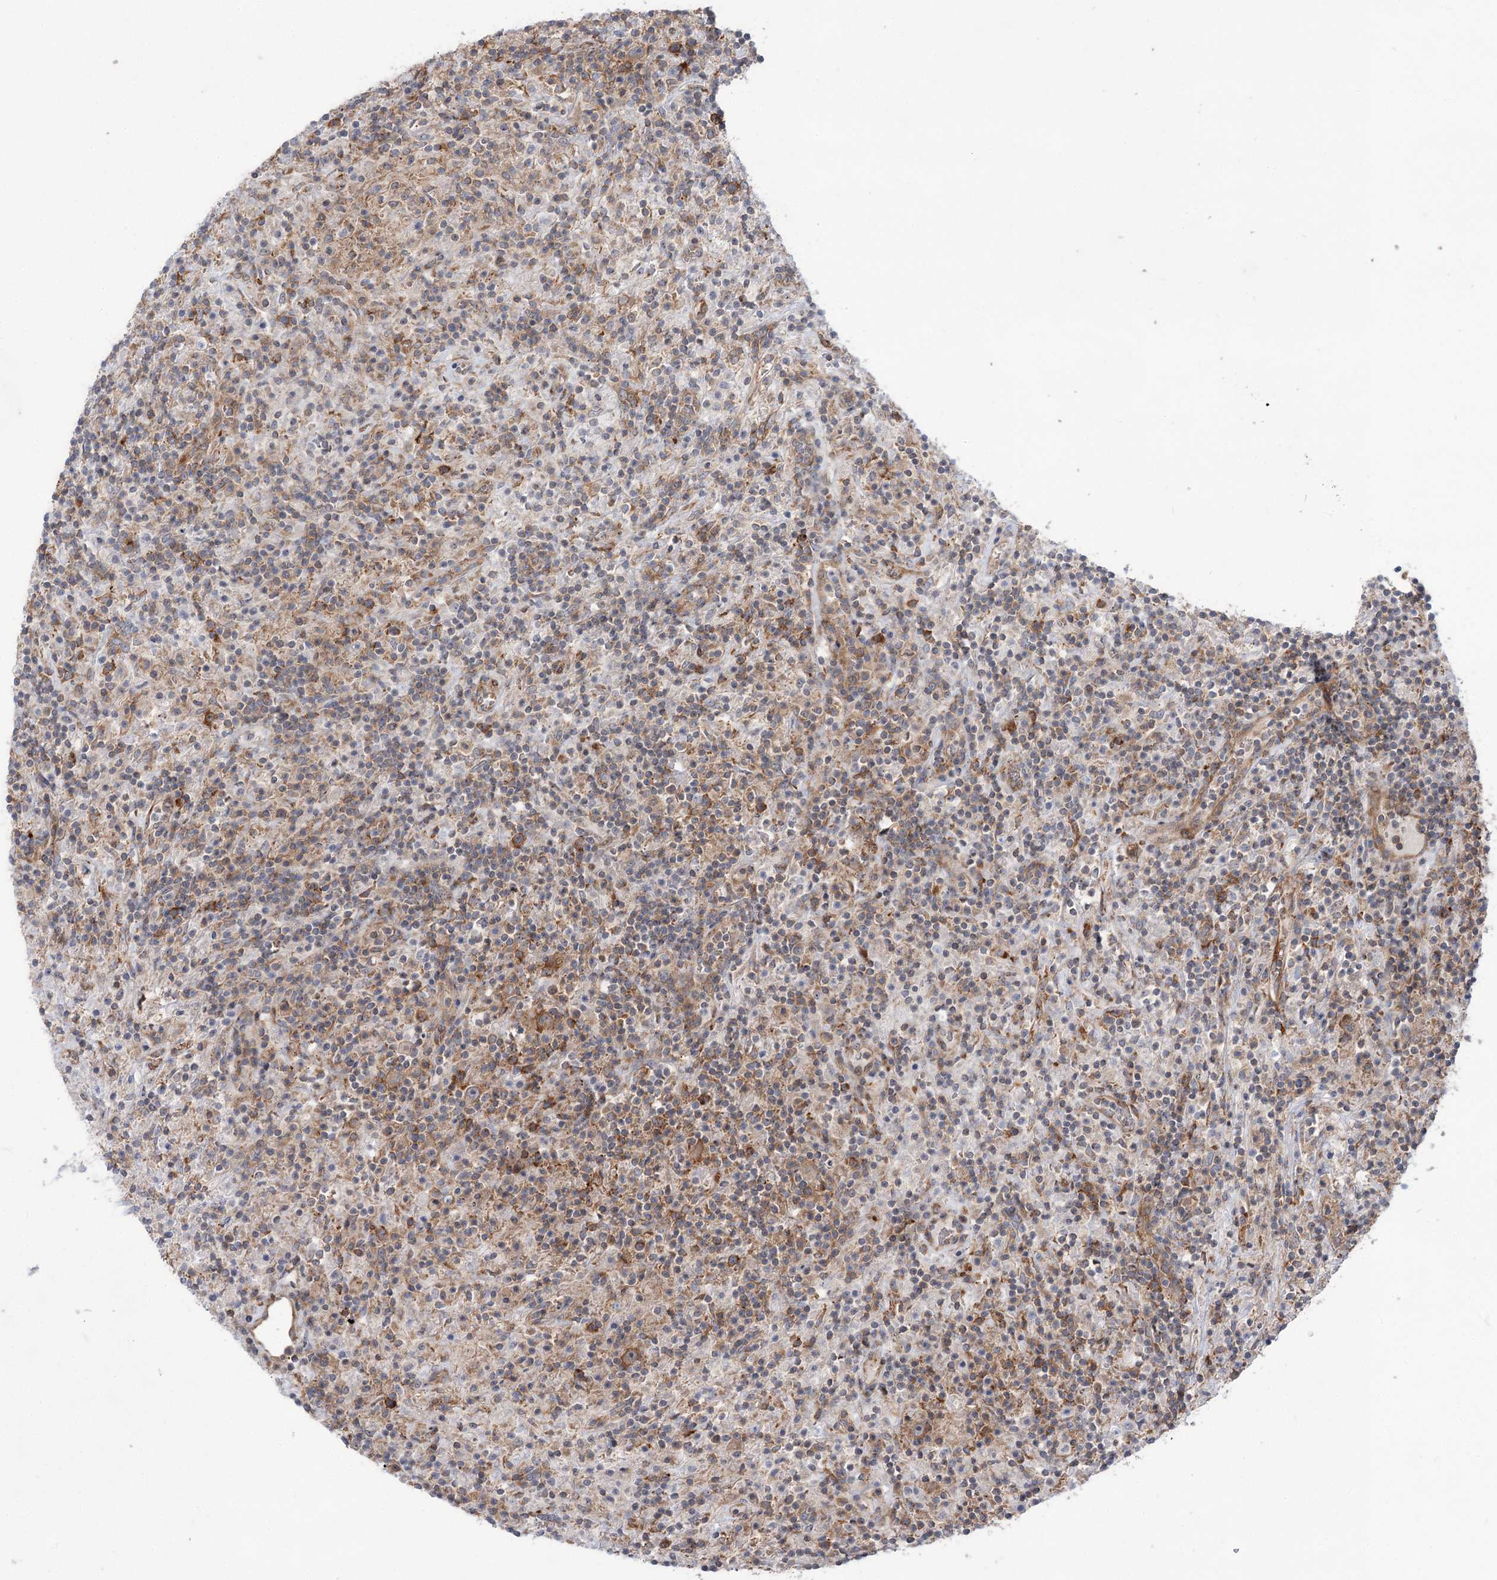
{"staining": {"intensity": "moderate", "quantity": ">75%", "location": "cytoplasmic/membranous"}, "tissue": "lymphoma", "cell_type": "Tumor cells", "image_type": "cancer", "snomed": [{"axis": "morphology", "description": "Hodgkin's disease, NOS"}, {"axis": "topography", "description": "Lymph node"}], "caption": "DAB immunohistochemical staining of lymphoma demonstrates moderate cytoplasmic/membranous protein staining in approximately >75% of tumor cells.", "gene": "VWA2", "patient": {"sex": "male", "age": 70}}